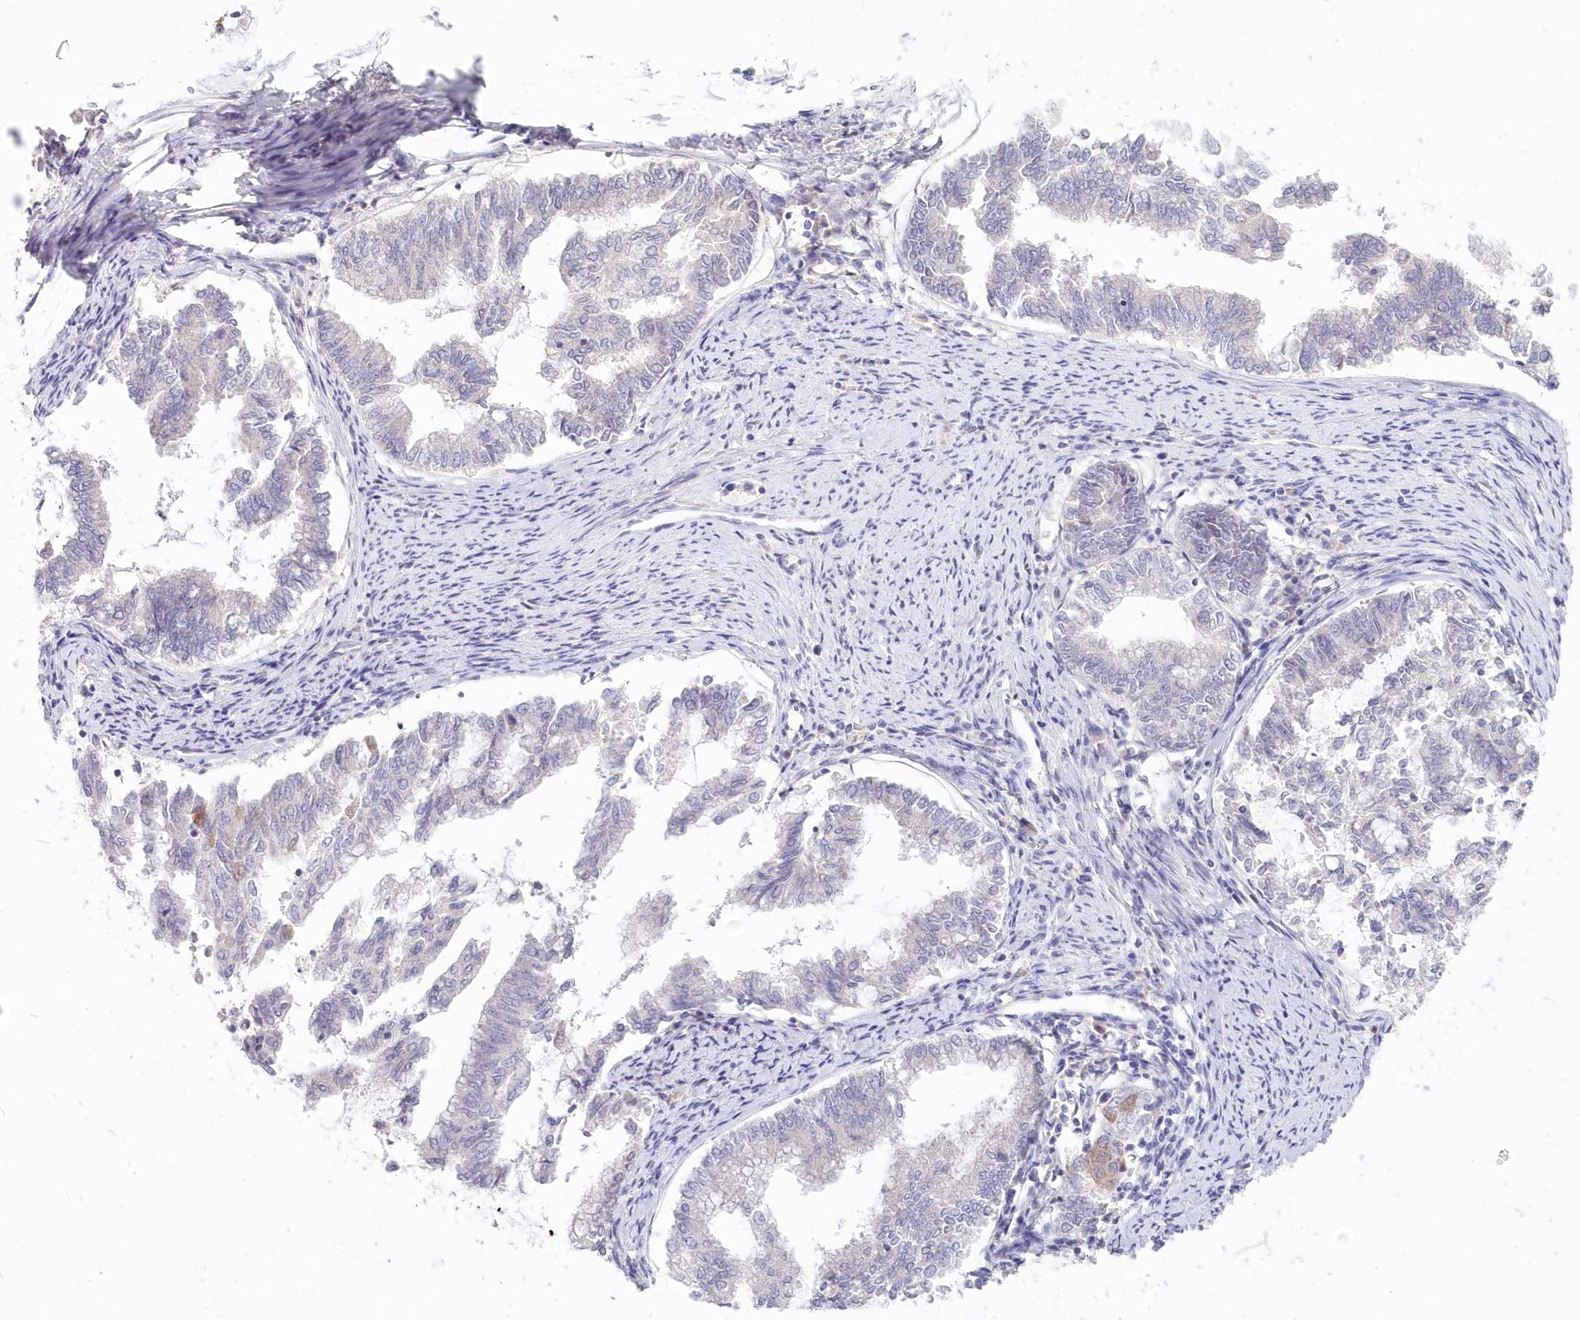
{"staining": {"intensity": "negative", "quantity": "none", "location": "none"}, "tissue": "endometrial cancer", "cell_type": "Tumor cells", "image_type": "cancer", "snomed": [{"axis": "morphology", "description": "Adenocarcinoma, NOS"}, {"axis": "topography", "description": "Endometrium"}], "caption": "This is a micrograph of immunohistochemistry staining of endometrial cancer, which shows no staining in tumor cells. (Brightfield microscopy of DAB (3,3'-diaminobenzidine) IHC at high magnification).", "gene": "KATNA1", "patient": {"sex": "female", "age": 79}}